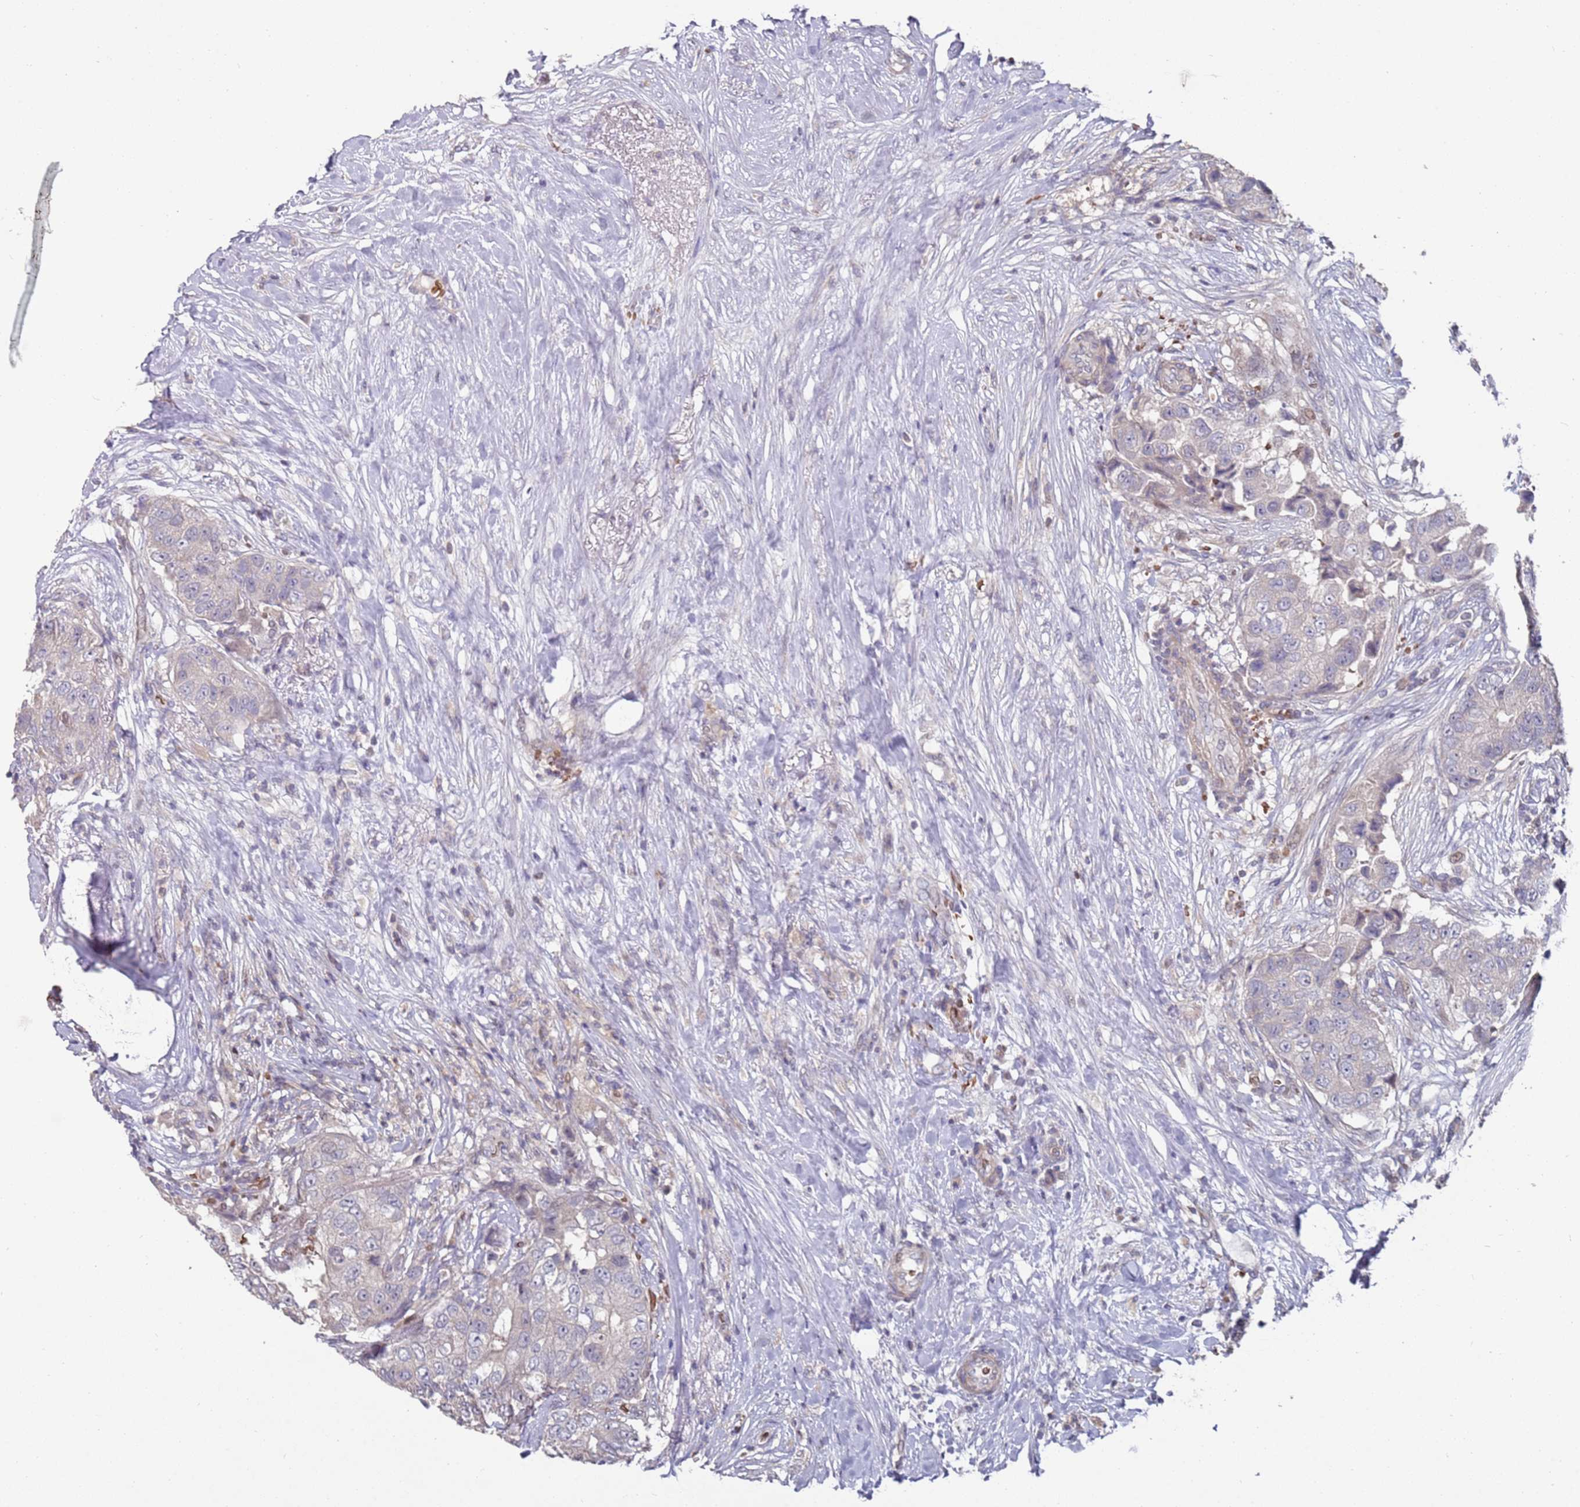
{"staining": {"intensity": "negative", "quantity": "none", "location": "none"}, "tissue": "breast cancer", "cell_type": "Tumor cells", "image_type": "cancer", "snomed": [{"axis": "morphology", "description": "Normal tissue, NOS"}, {"axis": "morphology", "description": "Duct carcinoma"}, {"axis": "topography", "description": "Breast"}], "caption": "Protein analysis of breast cancer shows no significant staining in tumor cells. (DAB (3,3'-diaminobenzidine) immunohistochemistry (IHC), high magnification).", "gene": "LACC1", "patient": {"sex": "female", "age": 62}}